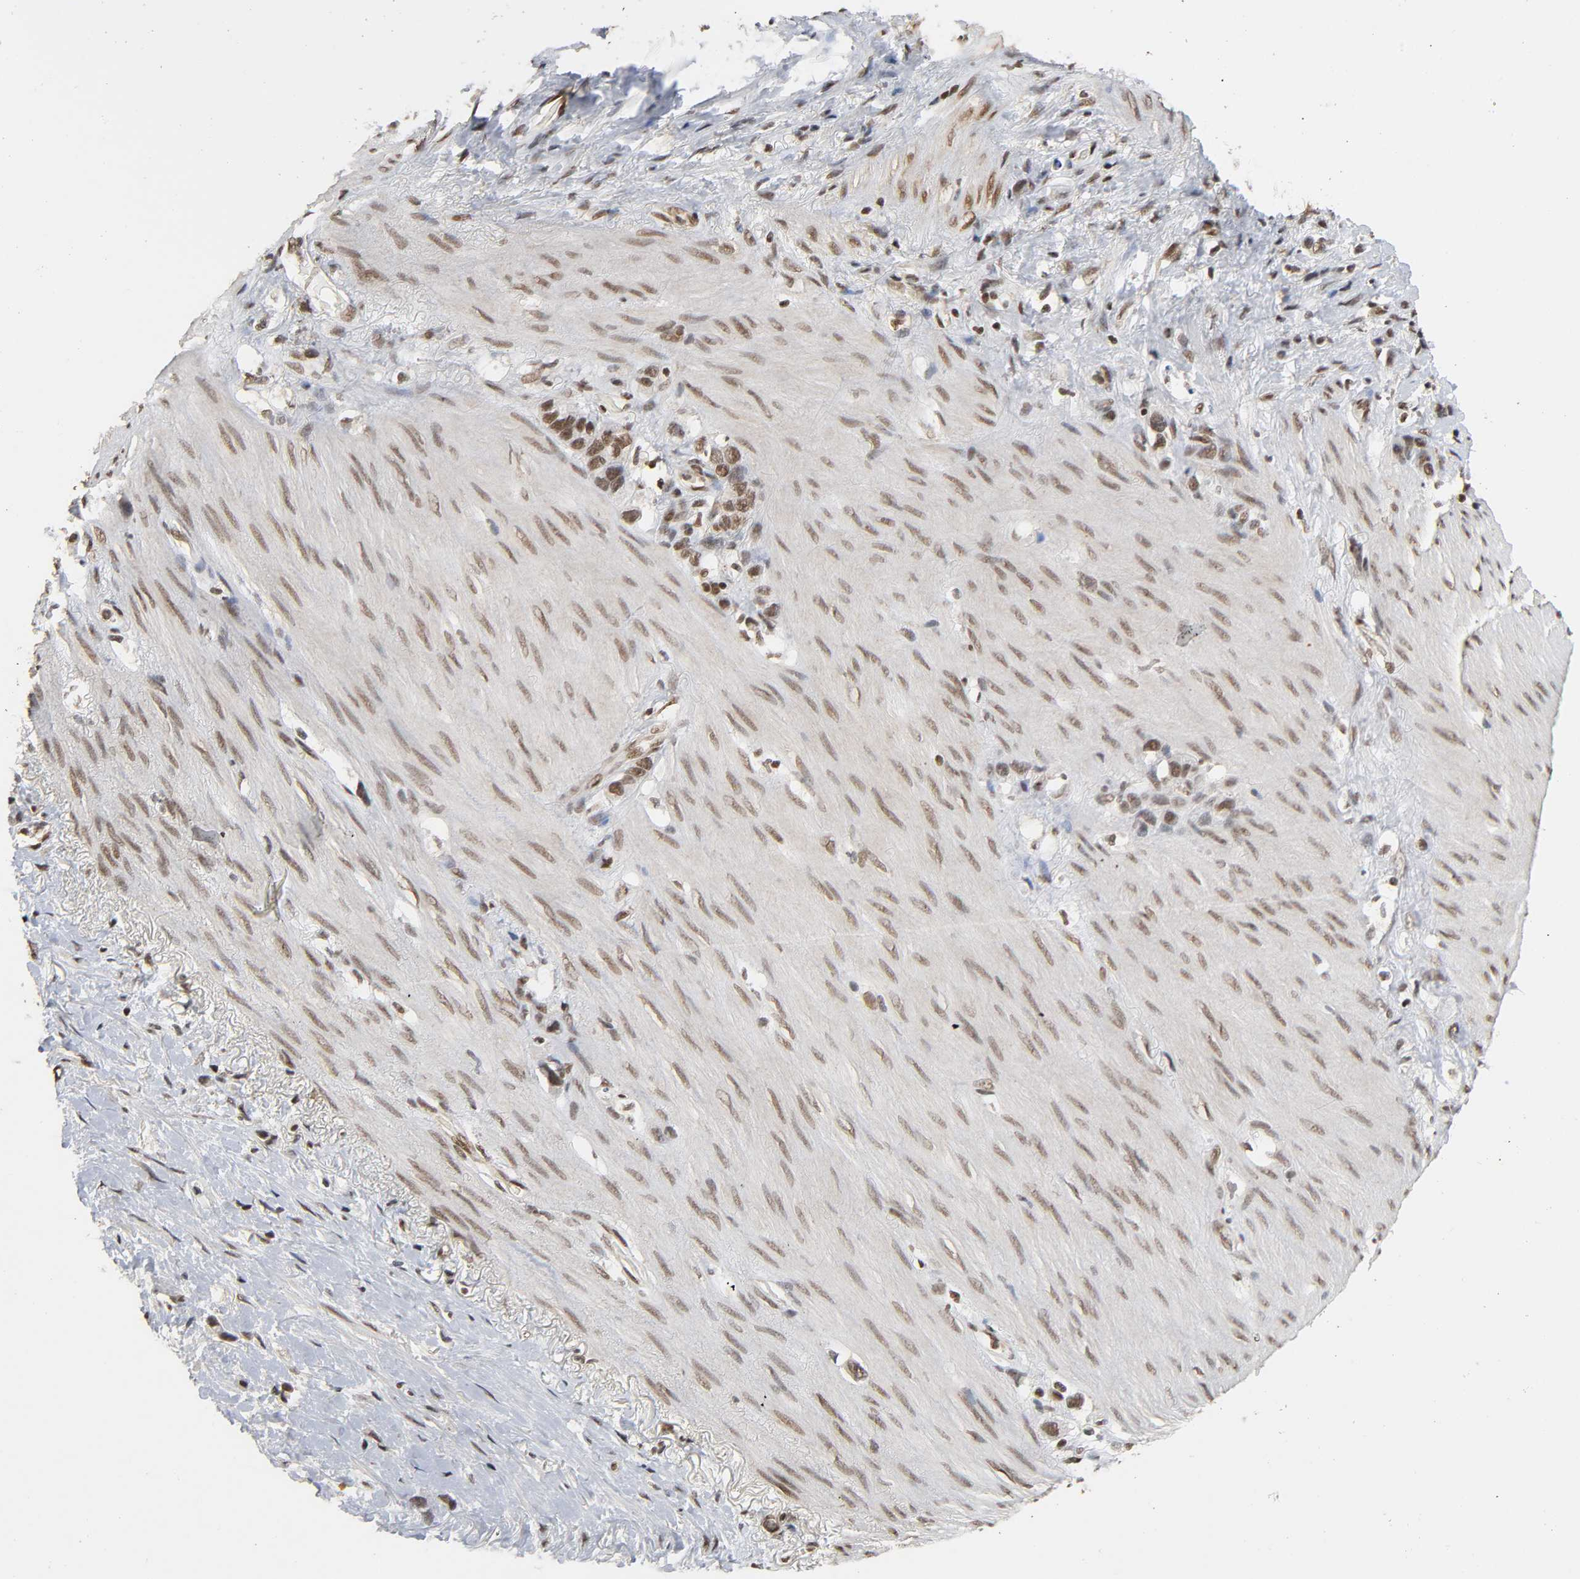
{"staining": {"intensity": "moderate", "quantity": ">75%", "location": "cytoplasmic/membranous,nuclear"}, "tissue": "stomach cancer", "cell_type": "Tumor cells", "image_type": "cancer", "snomed": [{"axis": "morphology", "description": "Normal tissue, NOS"}, {"axis": "morphology", "description": "Adenocarcinoma, NOS"}, {"axis": "morphology", "description": "Adenocarcinoma, High grade"}, {"axis": "topography", "description": "Stomach, upper"}, {"axis": "topography", "description": "Stomach"}], "caption": "A micrograph of adenocarcinoma (high-grade) (stomach) stained for a protein shows moderate cytoplasmic/membranous and nuclear brown staining in tumor cells.", "gene": "ZNF384", "patient": {"sex": "female", "age": 65}}